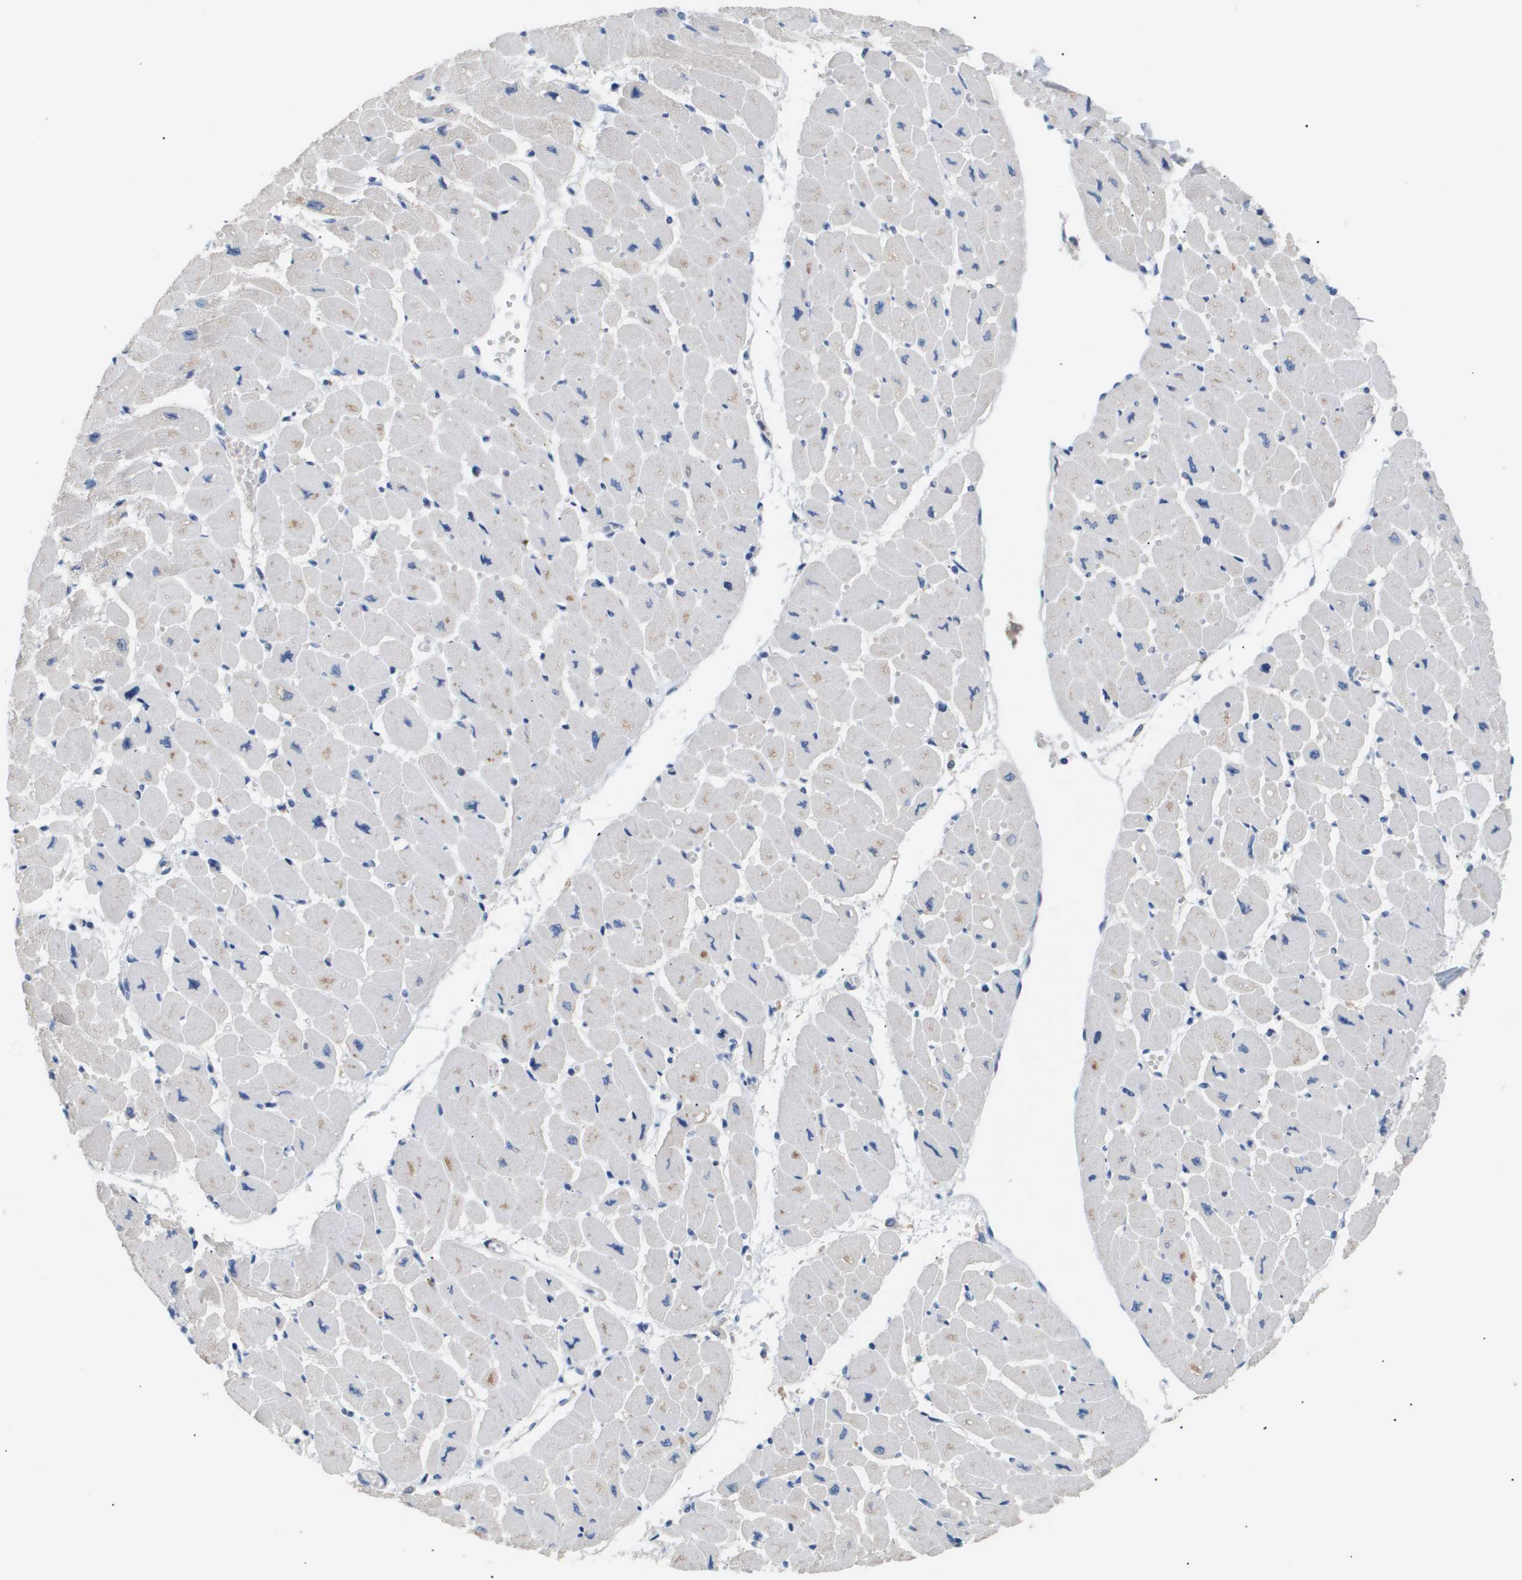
{"staining": {"intensity": "weak", "quantity": "<25%", "location": "cytoplasmic/membranous"}, "tissue": "heart muscle", "cell_type": "Cardiomyocytes", "image_type": "normal", "snomed": [{"axis": "morphology", "description": "Normal tissue, NOS"}, {"axis": "topography", "description": "Heart"}], "caption": "This is an immunohistochemistry (IHC) photomicrograph of unremarkable human heart muscle. There is no expression in cardiomyocytes.", "gene": "AKR1A1", "patient": {"sex": "female", "age": 54}}